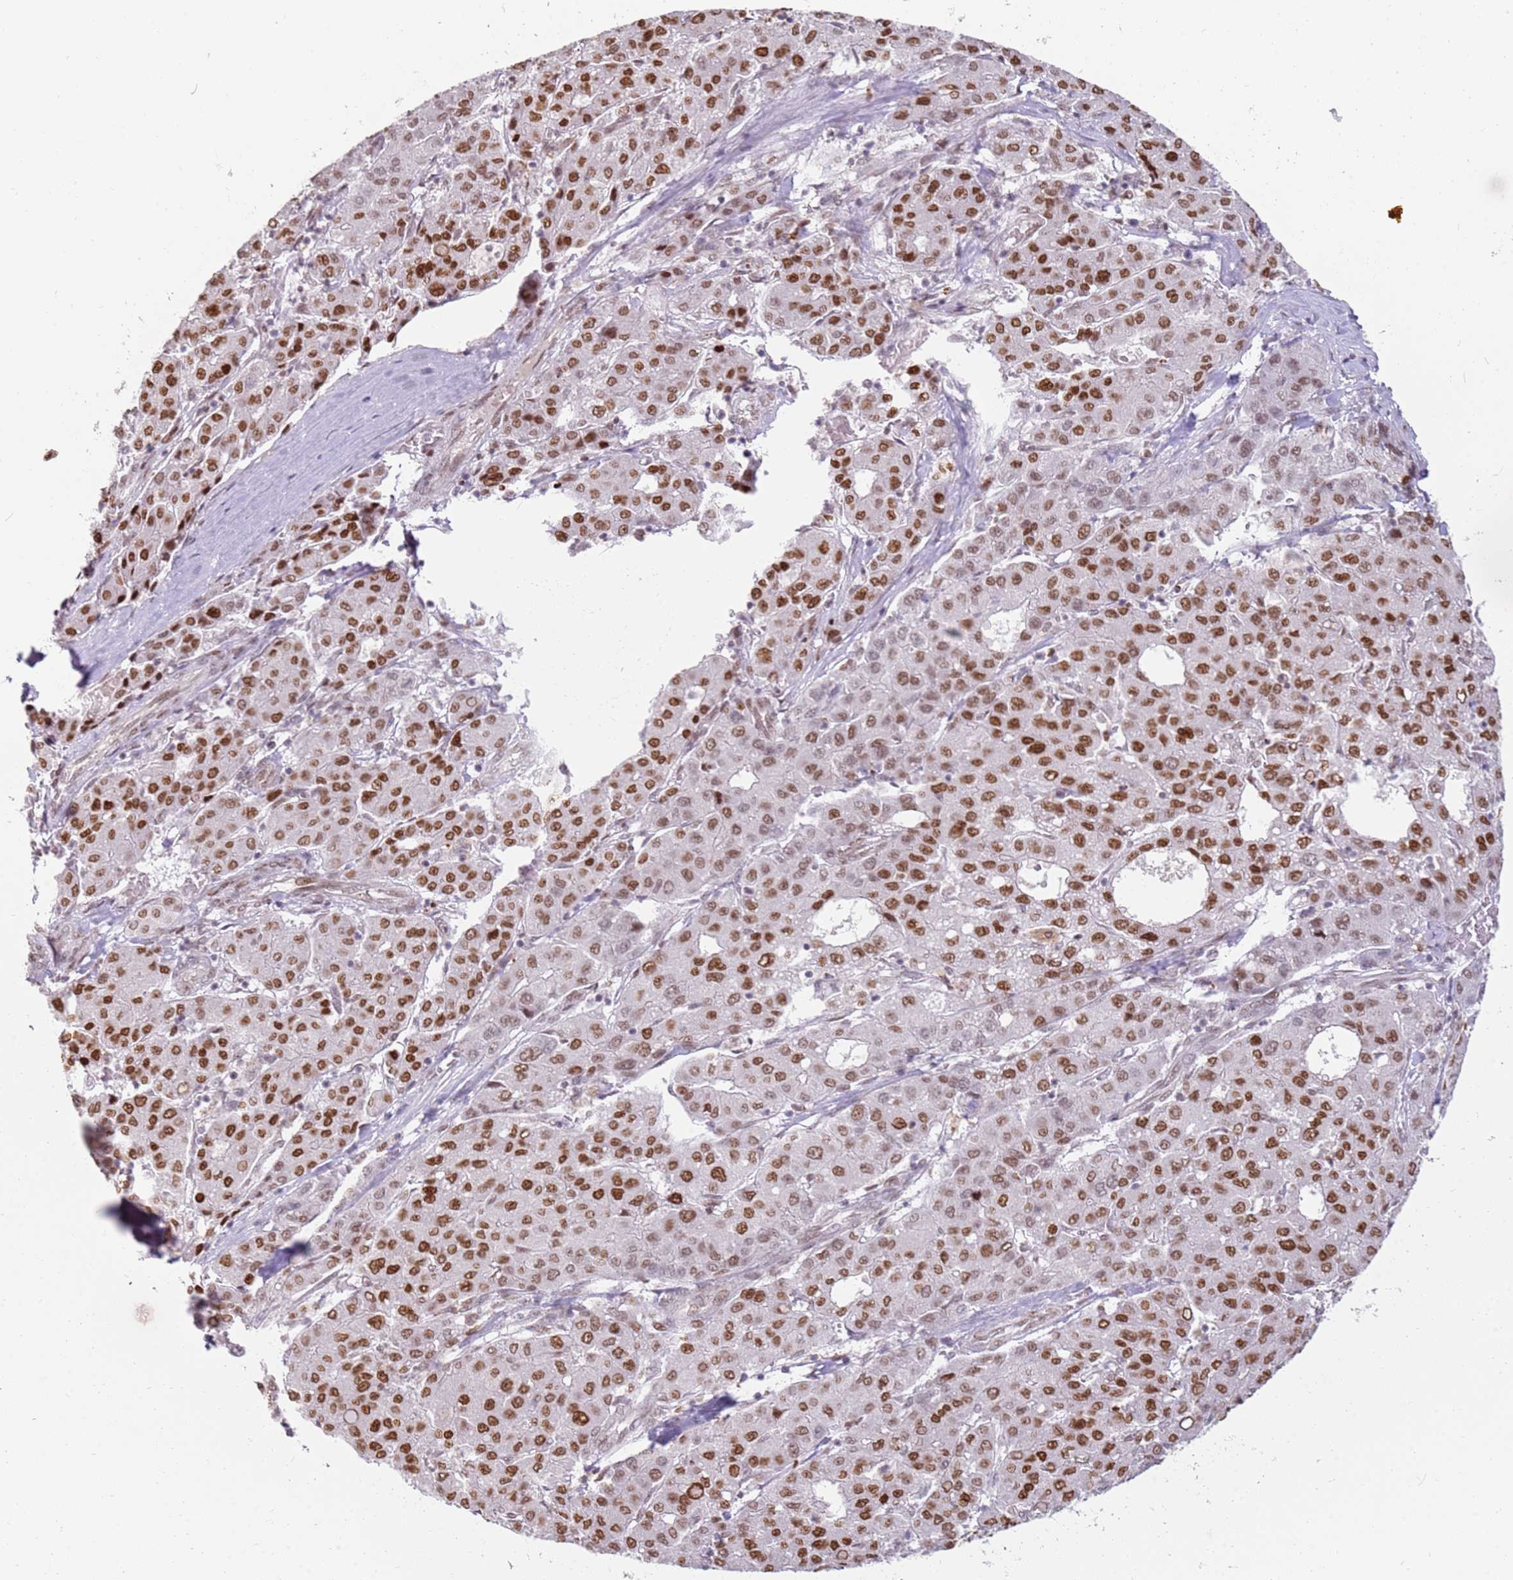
{"staining": {"intensity": "moderate", "quantity": ">75%", "location": "nuclear"}, "tissue": "liver cancer", "cell_type": "Tumor cells", "image_type": "cancer", "snomed": [{"axis": "morphology", "description": "Carcinoma, Hepatocellular, NOS"}, {"axis": "topography", "description": "Liver"}], "caption": "Liver cancer (hepatocellular carcinoma) stained with IHC exhibits moderate nuclear staining in about >75% of tumor cells. Nuclei are stained in blue.", "gene": "PHC2", "patient": {"sex": "male", "age": 65}}